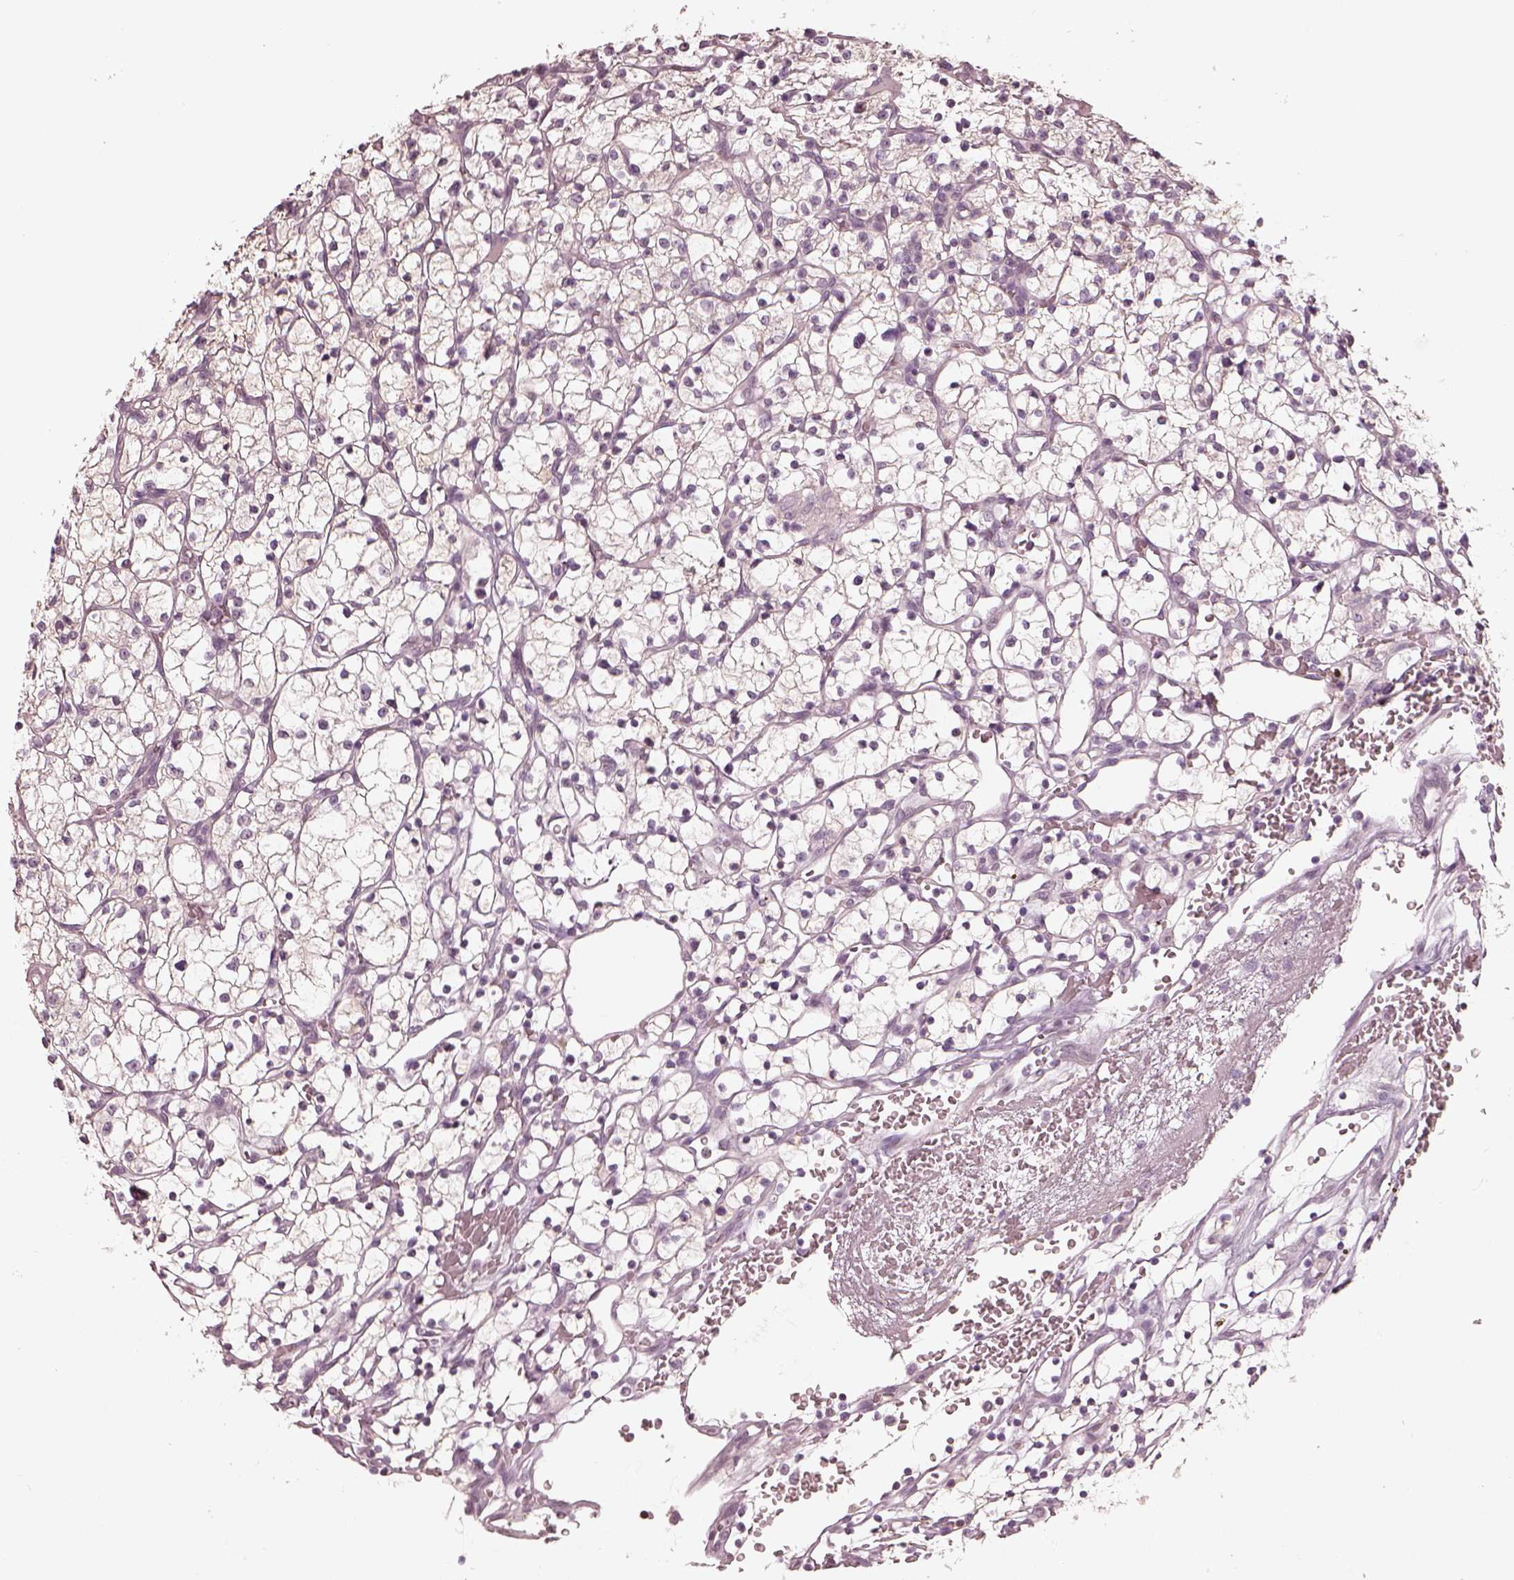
{"staining": {"intensity": "negative", "quantity": "none", "location": "none"}, "tissue": "renal cancer", "cell_type": "Tumor cells", "image_type": "cancer", "snomed": [{"axis": "morphology", "description": "Adenocarcinoma, NOS"}, {"axis": "topography", "description": "Kidney"}], "caption": "This is an IHC histopathology image of adenocarcinoma (renal). There is no expression in tumor cells.", "gene": "EGR4", "patient": {"sex": "female", "age": 64}}